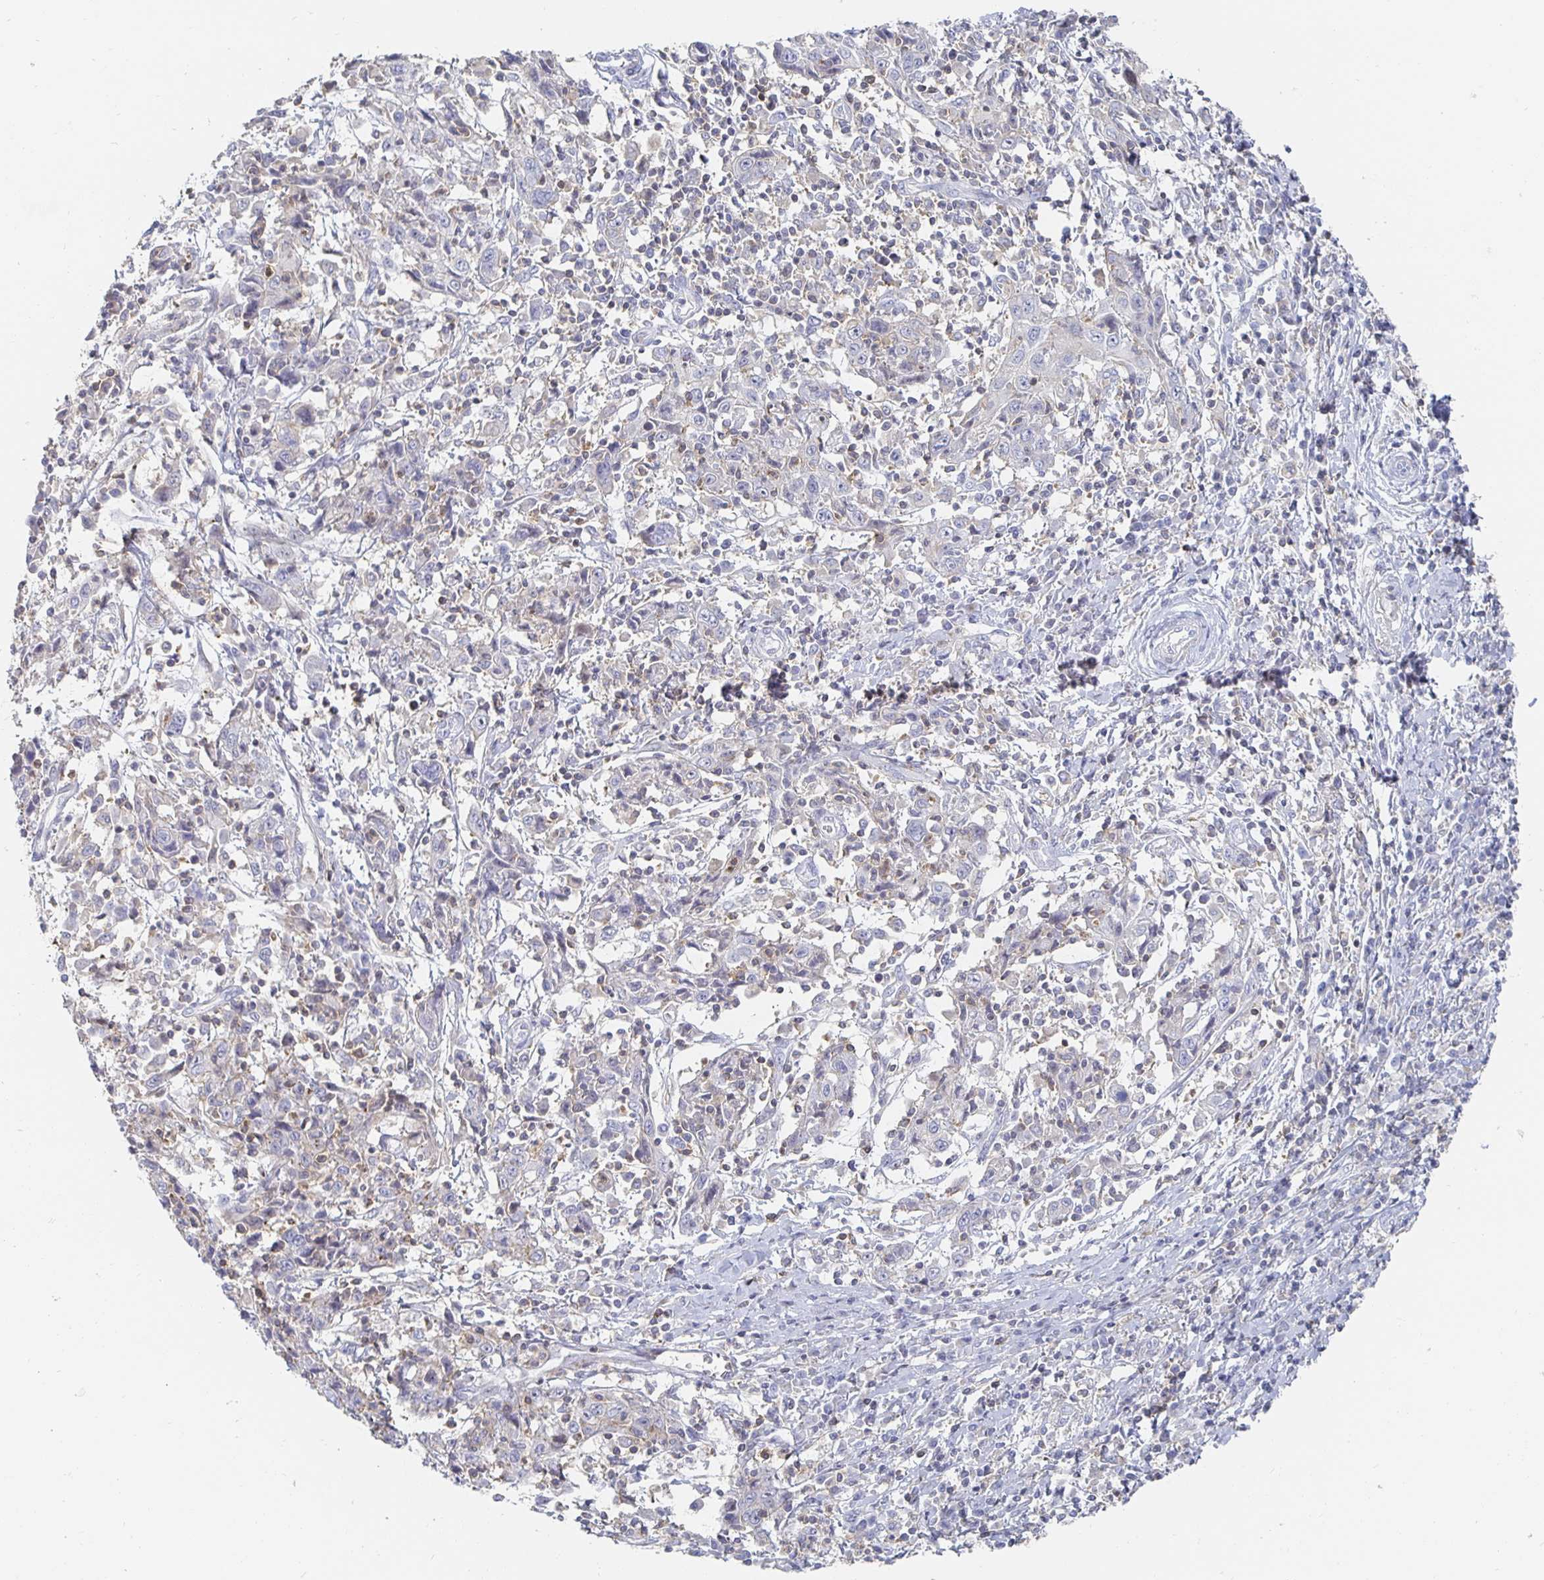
{"staining": {"intensity": "weak", "quantity": "<25%", "location": "cytoplasmic/membranous"}, "tissue": "cervical cancer", "cell_type": "Tumor cells", "image_type": "cancer", "snomed": [{"axis": "morphology", "description": "Squamous cell carcinoma, NOS"}, {"axis": "topography", "description": "Cervix"}], "caption": "High magnification brightfield microscopy of squamous cell carcinoma (cervical) stained with DAB (brown) and counterstained with hematoxylin (blue): tumor cells show no significant expression.", "gene": "PIK3CD", "patient": {"sex": "female", "age": 46}}